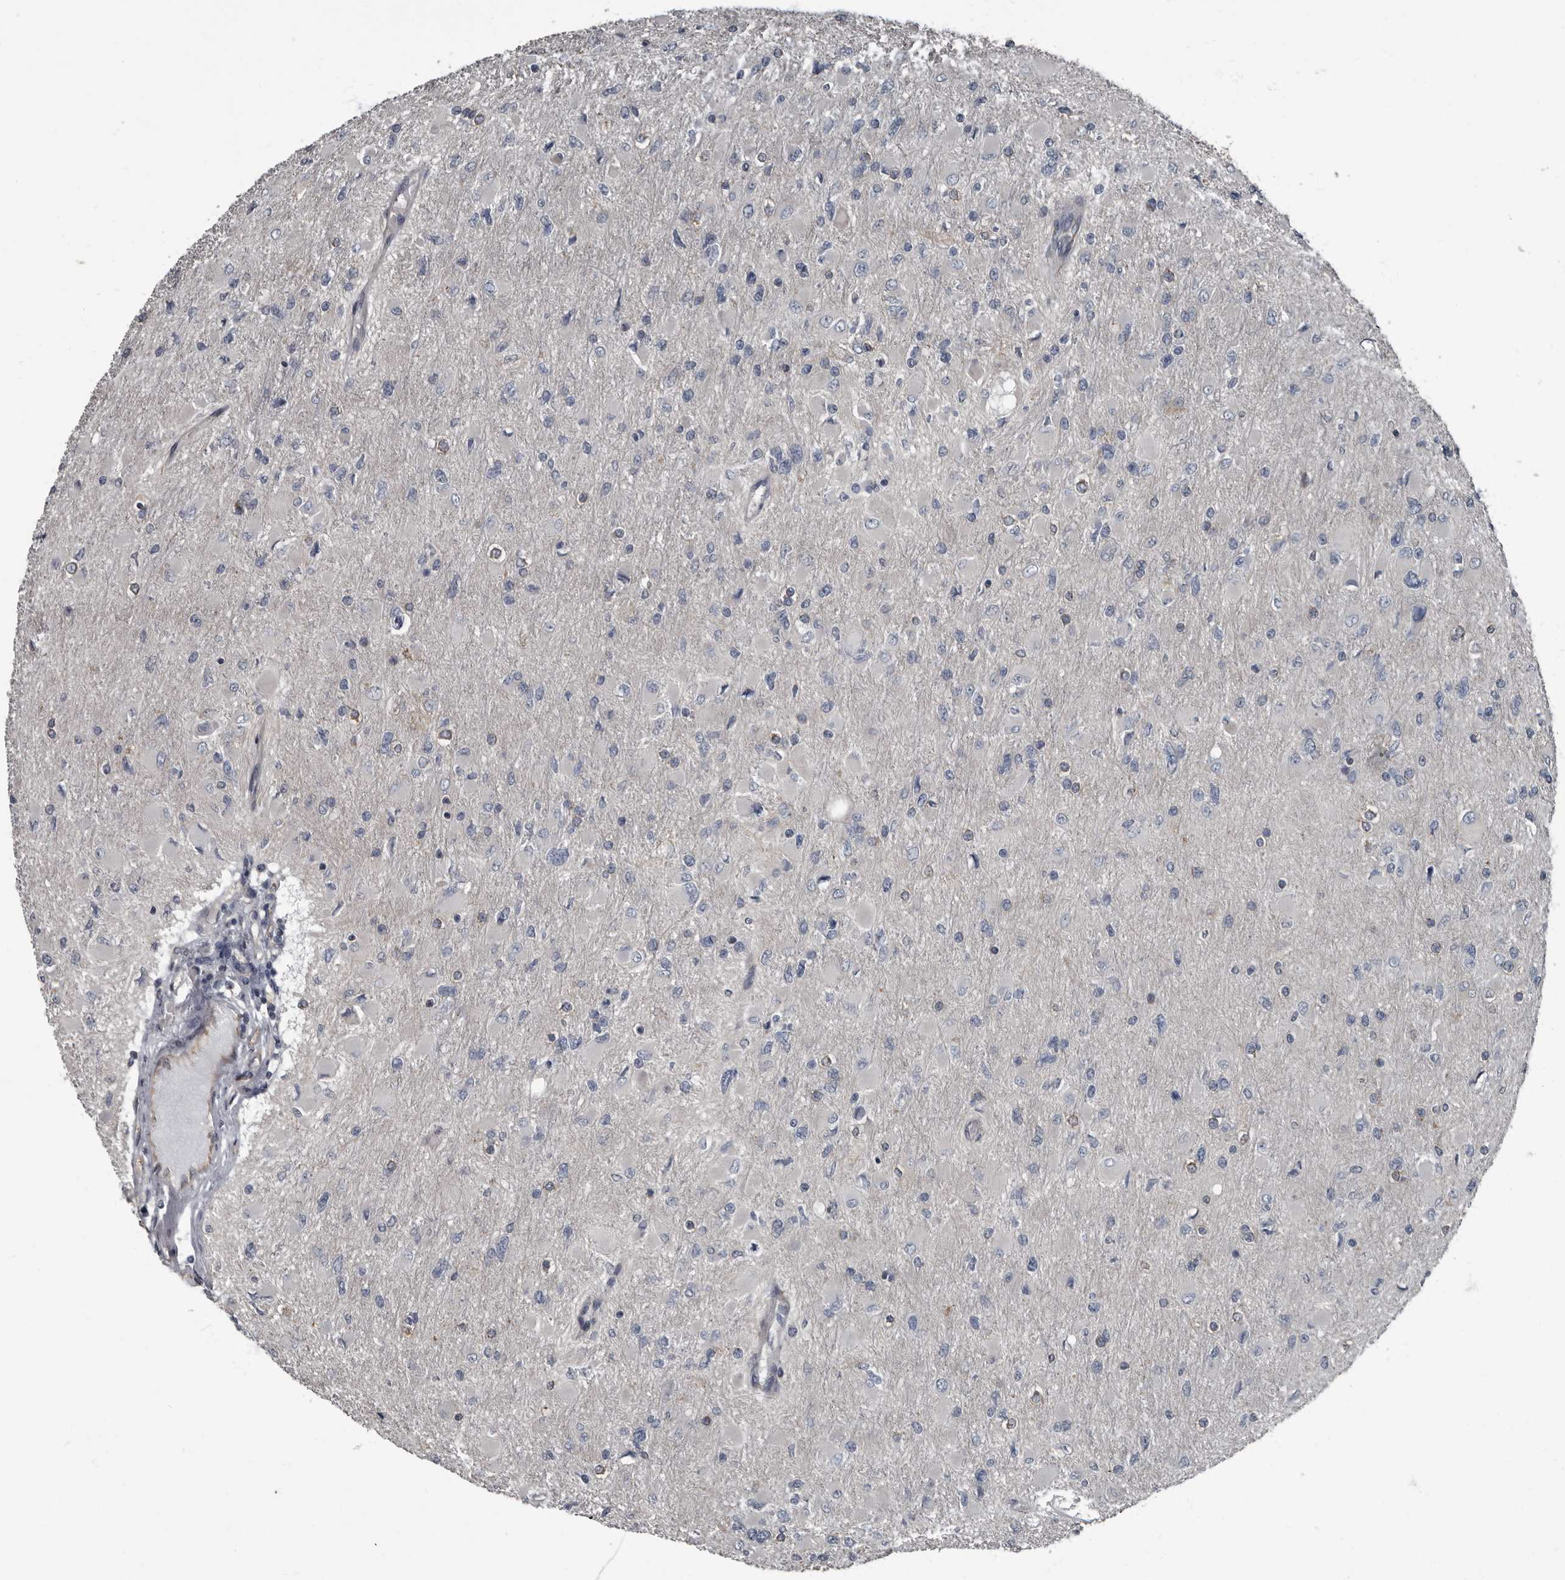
{"staining": {"intensity": "negative", "quantity": "none", "location": "none"}, "tissue": "glioma", "cell_type": "Tumor cells", "image_type": "cancer", "snomed": [{"axis": "morphology", "description": "Glioma, malignant, High grade"}, {"axis": "topography", "description": "Cerebral cortex"}], "caption": "Immunohistochemical staining of human high-grade glioma (malignant) demonstrates no significant positivity in tumor cells.", "gene": "TPD52L1", "patient": {"sex": "female", "age": 36}}